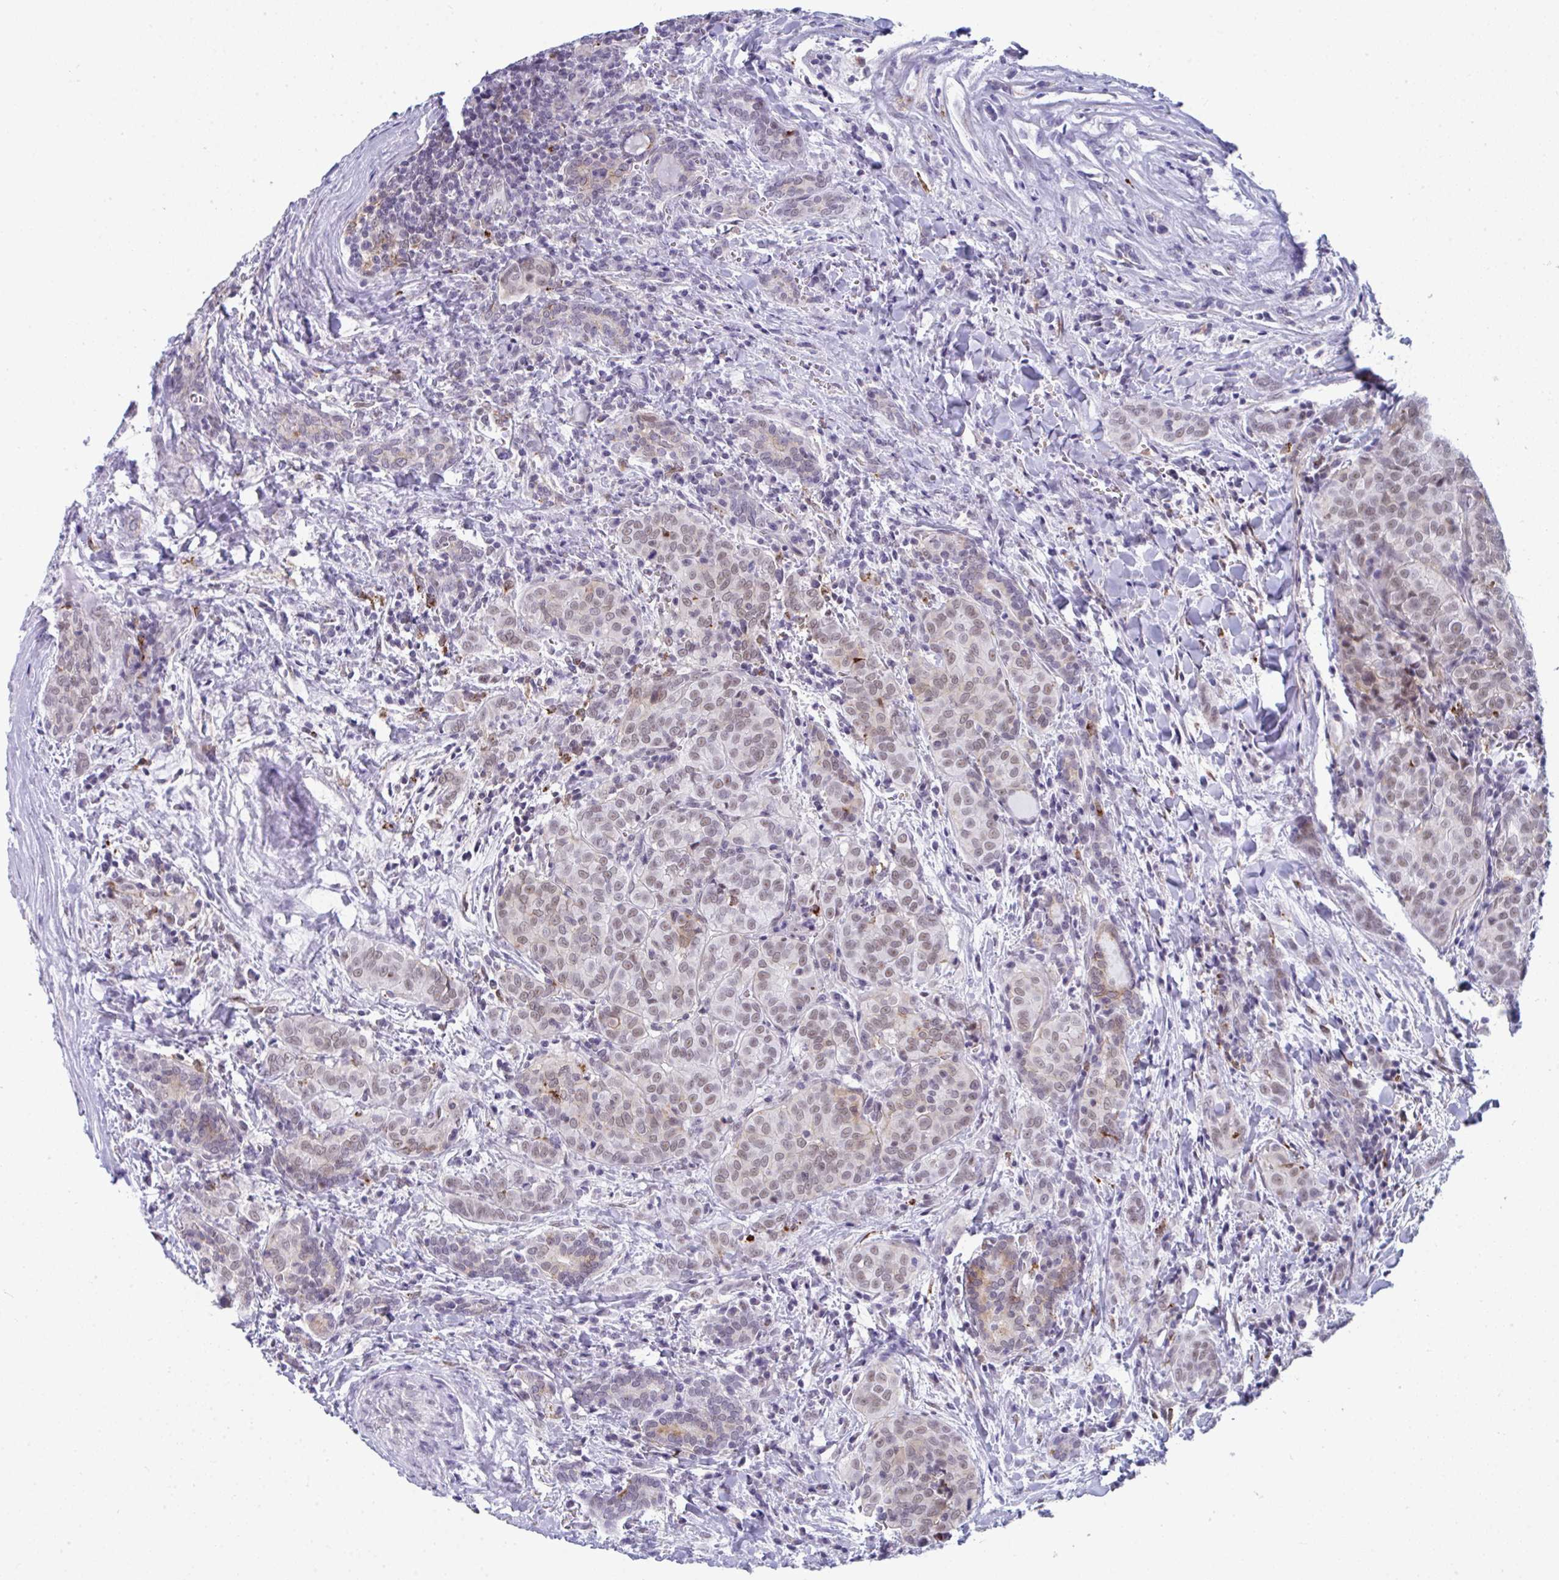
{"staining": {"intensity": "weak", "quantity": "25%-75%", "location": "nuclear"}, "tissue": "thyroid cancer", "cell_type": "Tumor cells", "image_type": "cancer", "snomed": [{"axis": "morphology", "description": "Papillary adenocarcinoma, NOS"}, {"axis": "topography", "description": "Thyroid gland"}], "caption": "Protein staining of thyroid cancer tissue displays weak nuclear staining in approximately 25%-75% of tumor cells.", "gene": "CDK13", "patient": {"sex": "female", "age": 30}}